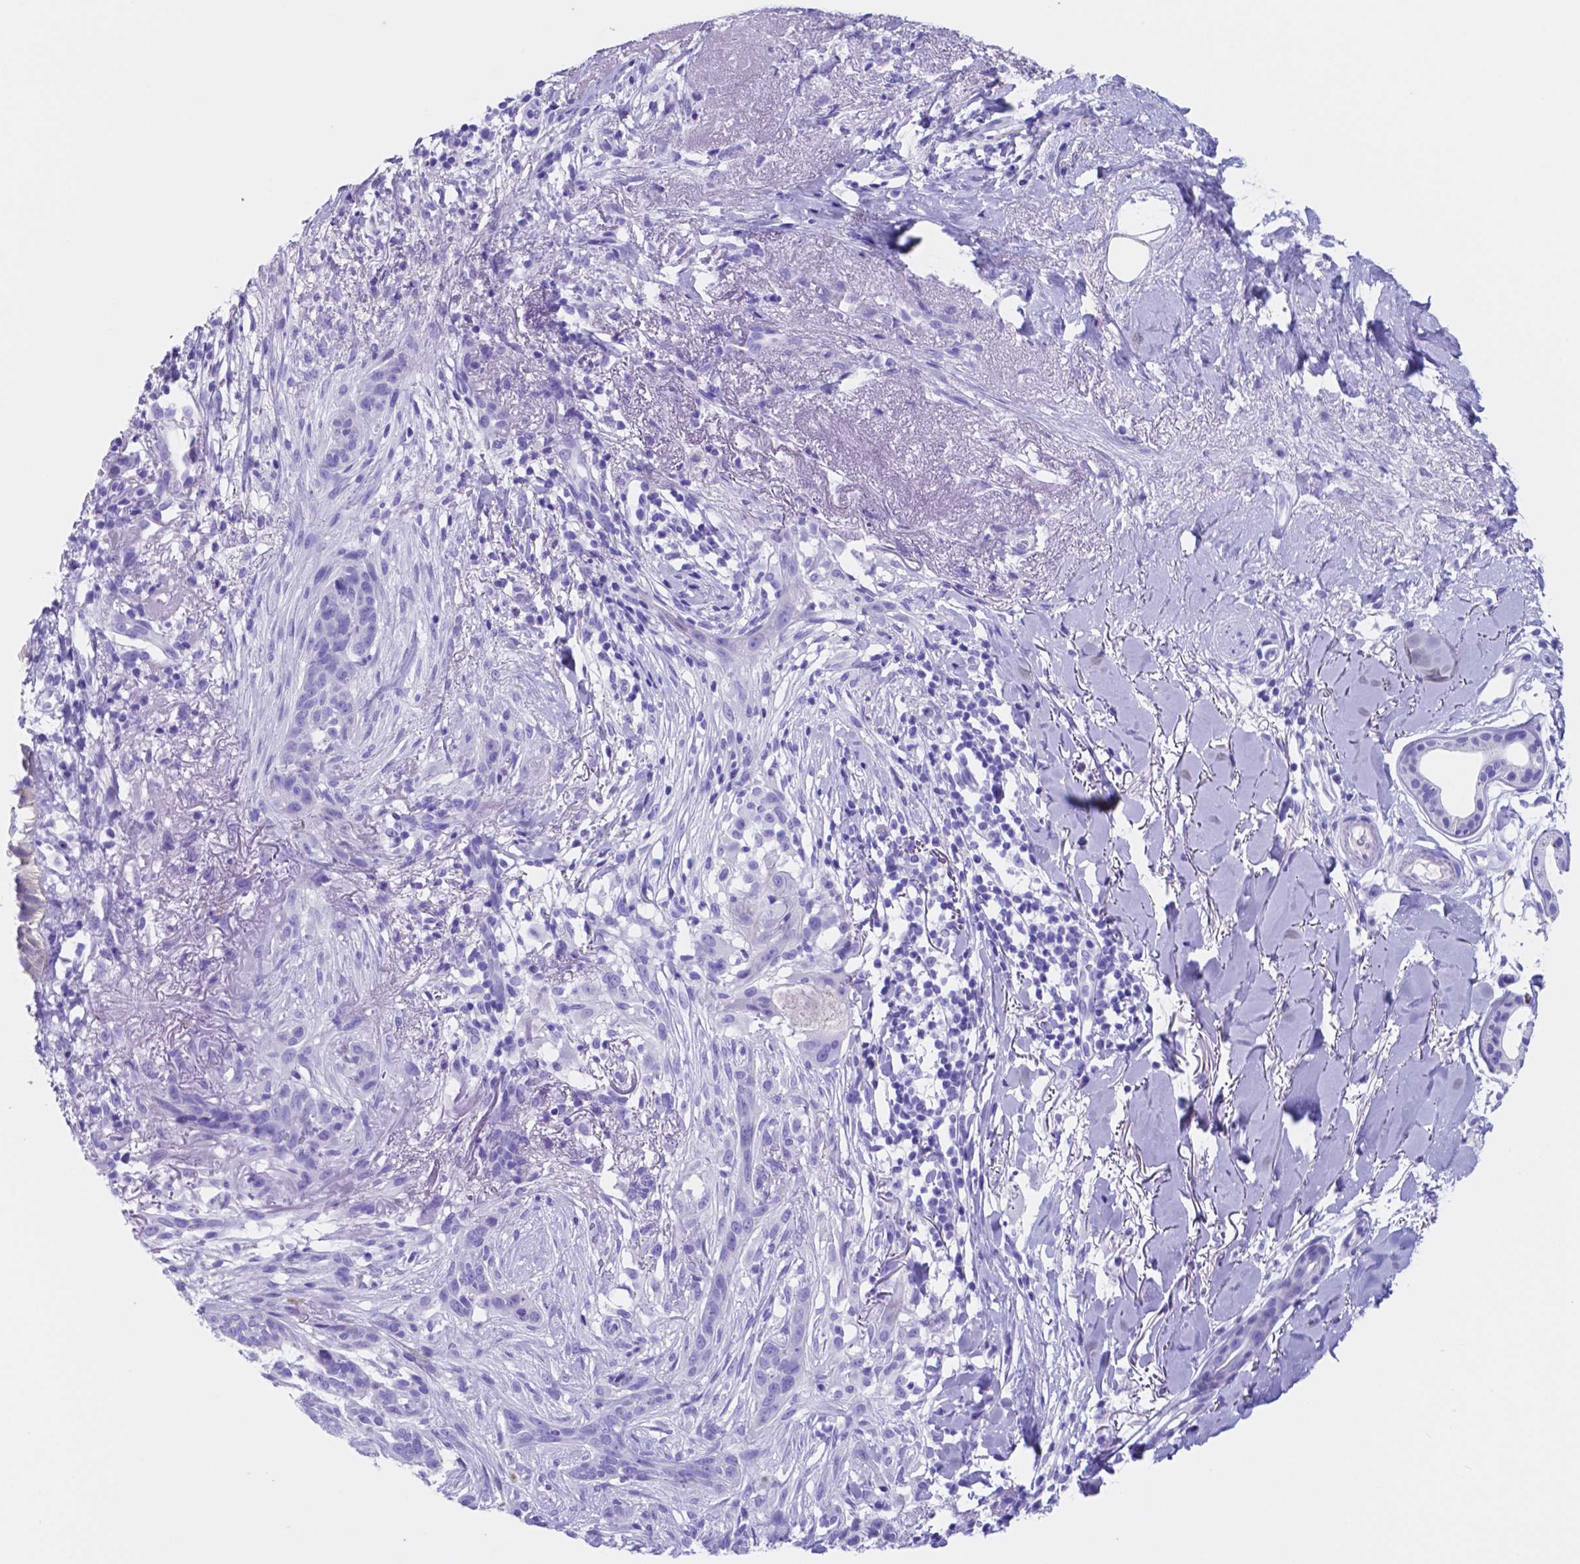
{"staining": {"intensity": "negative", "quantity": "none", "location": "none"}, "tissue": "skin cancer", "cell_type": "Tumor cells", "image_type": "cancer", "snomed": [{"axis": "morphology", "description": "Normal tissue, NOS"}, {"axis": "morphology", "description": "Basal cell carcinoma"}, {"axis": "topography", "description": "Skin"}], "caption": "Image shows no significant protein staining in tumor cells of basal cell carcinoma (skin).", "gene": "DNAAF8", "patient": {"sex": "male", "age": 84}}